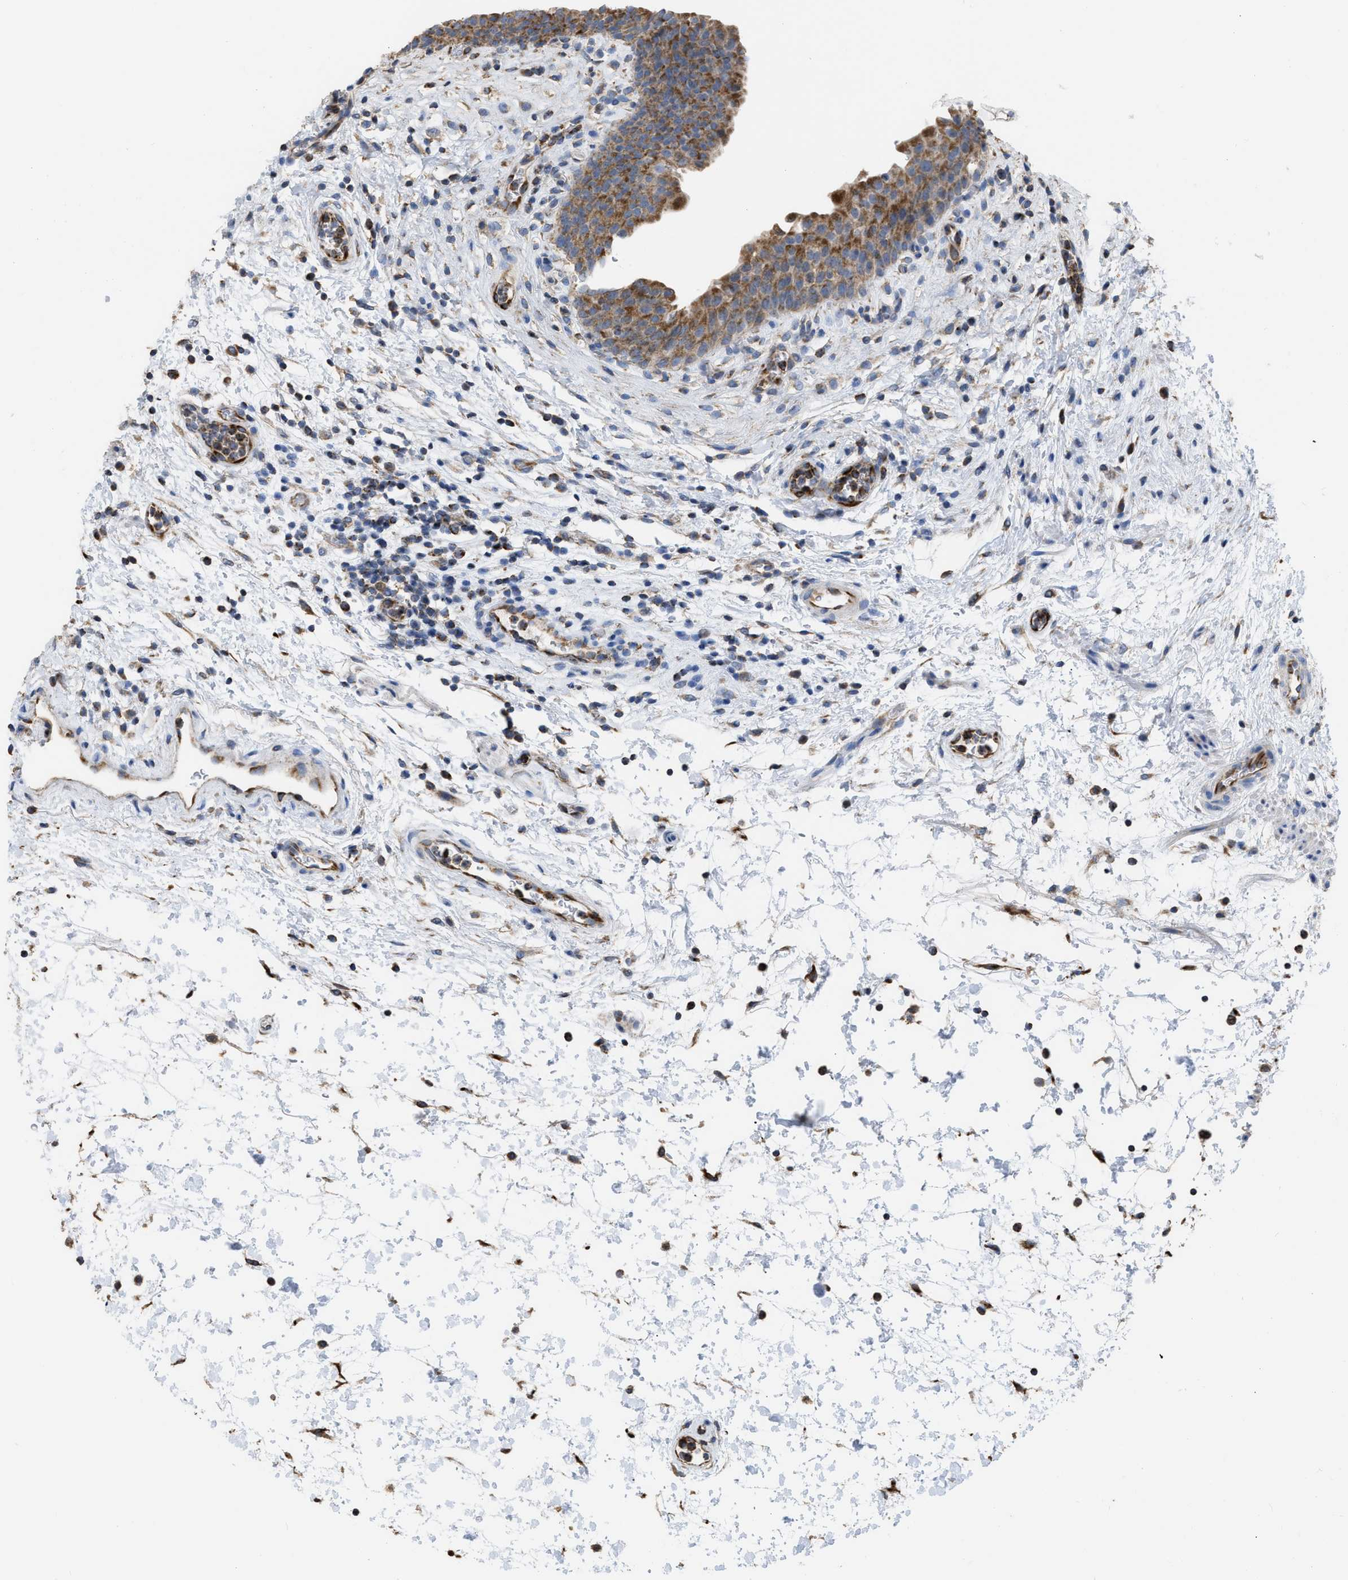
{"staining": {"intensity": "moderate", "quantity": ">75%", "location": "cytoplasmic/membranous"}, "tissue": "urinary bladder", "cell_type": "Urothelial cells", "image_type": "normal", "snomed": [{"axis": "morphology", "description": "Normal tissue, NOS"}, {"axis": "topography", "description": "Urinary bladder"}], "caption": "High-magnification brightfield microscopy of normal urinary bladder stained with DAB (brown) and counterstained with hematoxylin (blue). urothelial cells exhibit moderate cytoplasmic/membranous positivity is seen in approximately>75% of cells. The staining is performed using DAB brown chromogen to label protein expression. The nuclei are counter-stained blue using hematoxylin.", "gene": "AK2", "patient": {"sex": "male", "age": 37}}